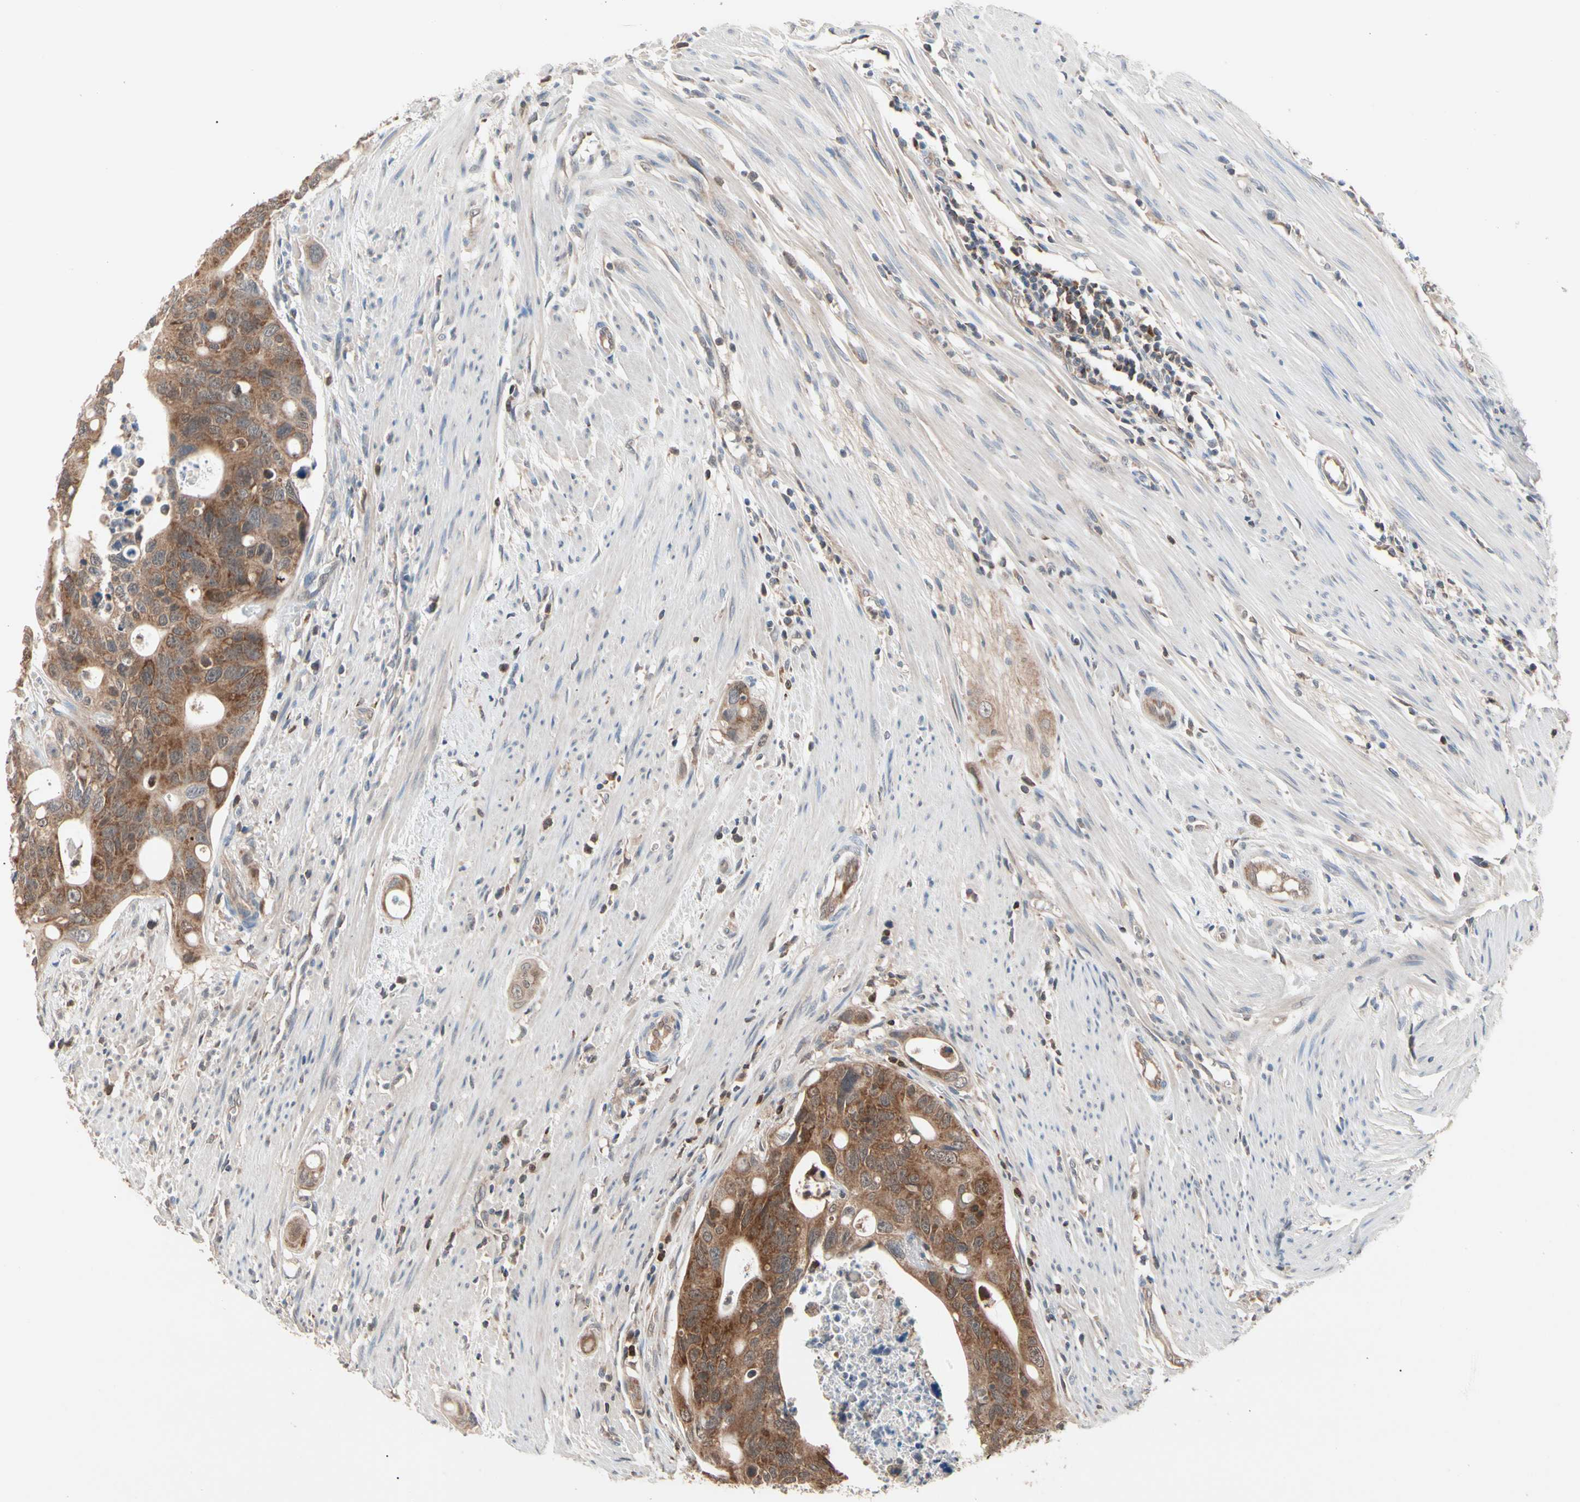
{"staining": {"intensity": "strong", "quantity": ">75%", "location": "cytoplasmic/membranous"}, "tissue": "colorectal cancer", "cell_type": "Tumor cells", "image_type": "cancer", "snomed": [{"axis": "morphology", "description": "Adenocarcinoma, NOS"}, {"axis": "topography", "description": "Colon"}], "caption": "Colorectal cancer (adenocarcinoma) stained with a brown dye reveals strong cytoplasmic/membranous positive expression in approximately >75% of tumor cells.", "gene": "MTHFS", "patient": {"sex": "female", "age": 57}}